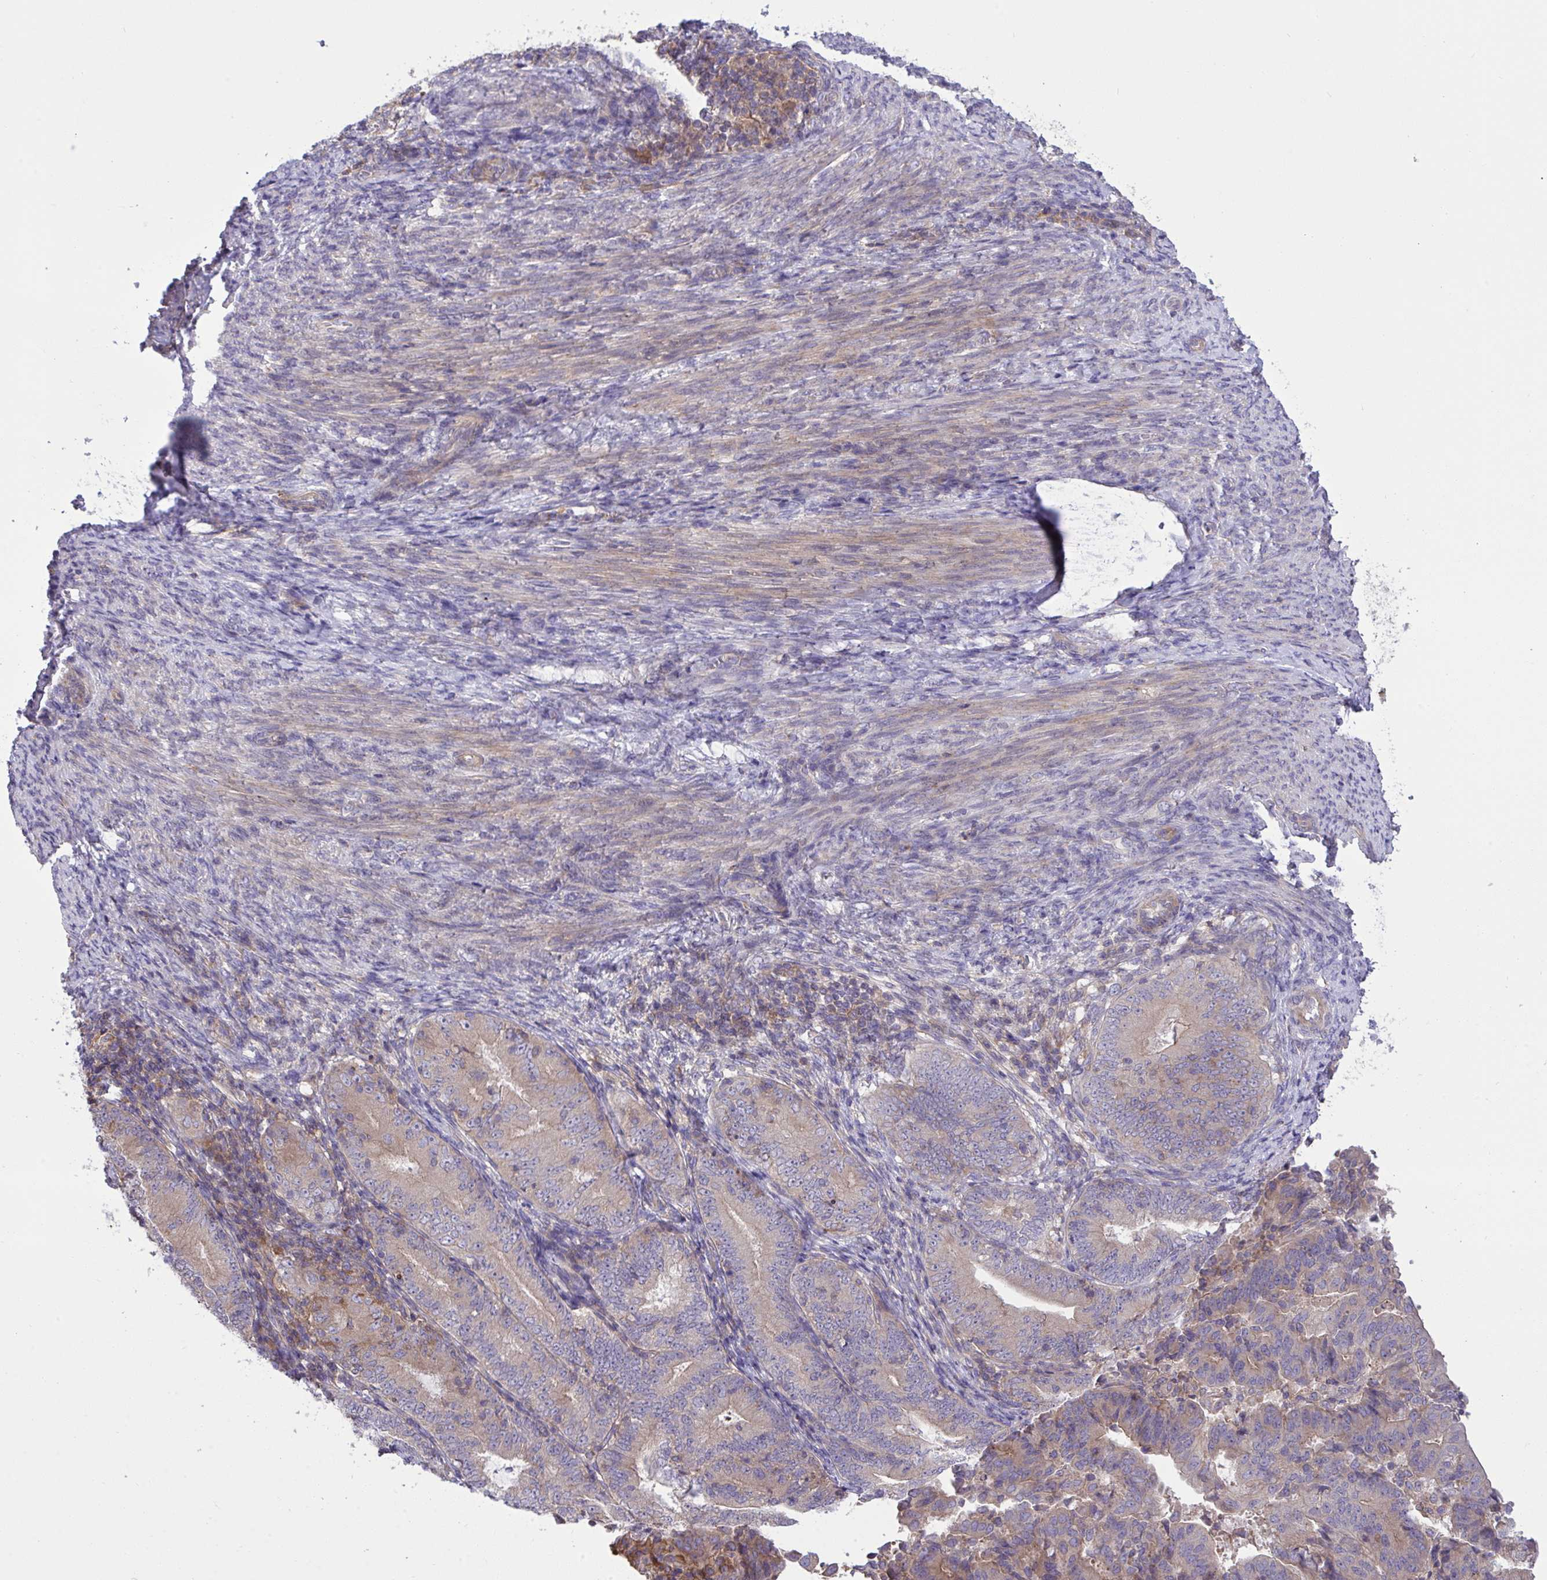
{"staining": {"intensity": "weak", "quantity": "<25%", "location": "cytoplasmic/membranous"}, "tissue": "endometrial cancer", "cell_type": "Tumor cells", "image_type": "cancer", "snomed": [{"axis": "morphology", "description": "Adenocarcinoma, NOS"}, {"axis": "topography", "description": "Endometrium"}], "caption": "Immunohistochemistry photomicrograph of neoplastic tissue: adenocarcinoma (endometrial) stained with DAB demonstrates no significant protein staining in tumor cells. The staining was performed using DAB to visualize the protein expression in brown, while the nuclei were stained in blue with hematoxylin (Magnification: 20x).", "gene": "GRB14", "patient": {"sex": "female", "age": 70}}